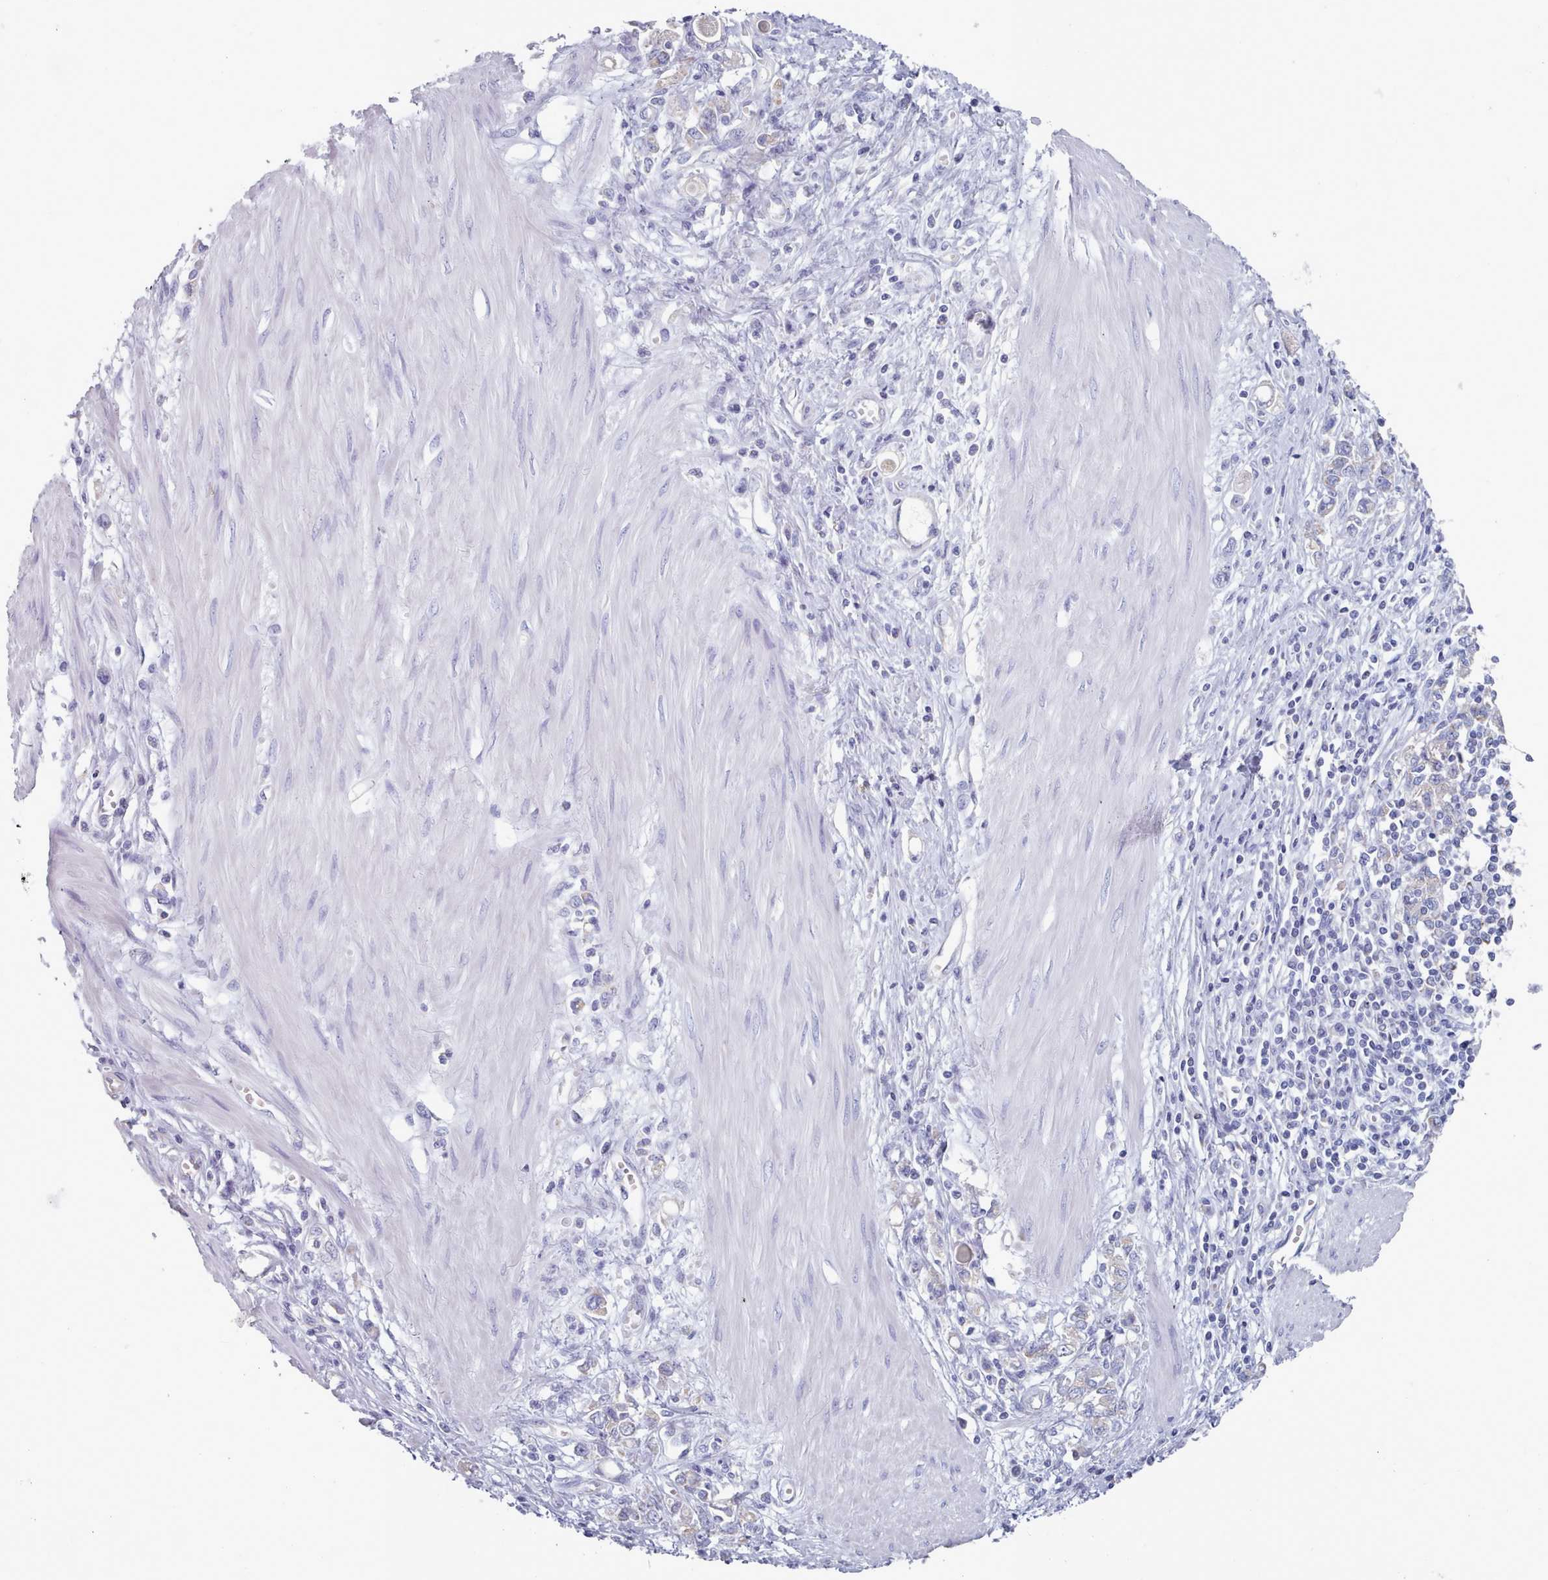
{"staining": {"intensity": "negative", "quantity": "none", "location": "none"}, "tissue": "stomach cancer", "cell_type": "Tumor cells", "image_type": "cancer", "snomed": [{"axis": "morphology", "description": "Adenocarcinoma, NOS"}, {"axis": "topography", "description": "Stomach"}], "caption": "IHC micrograph of neoplastic tissue: stomach cancer stained with DAB displays no significant protein positivity in tumor cells.", "gene": "HAO1", "patient": {"sex": "female", "age": 76}}